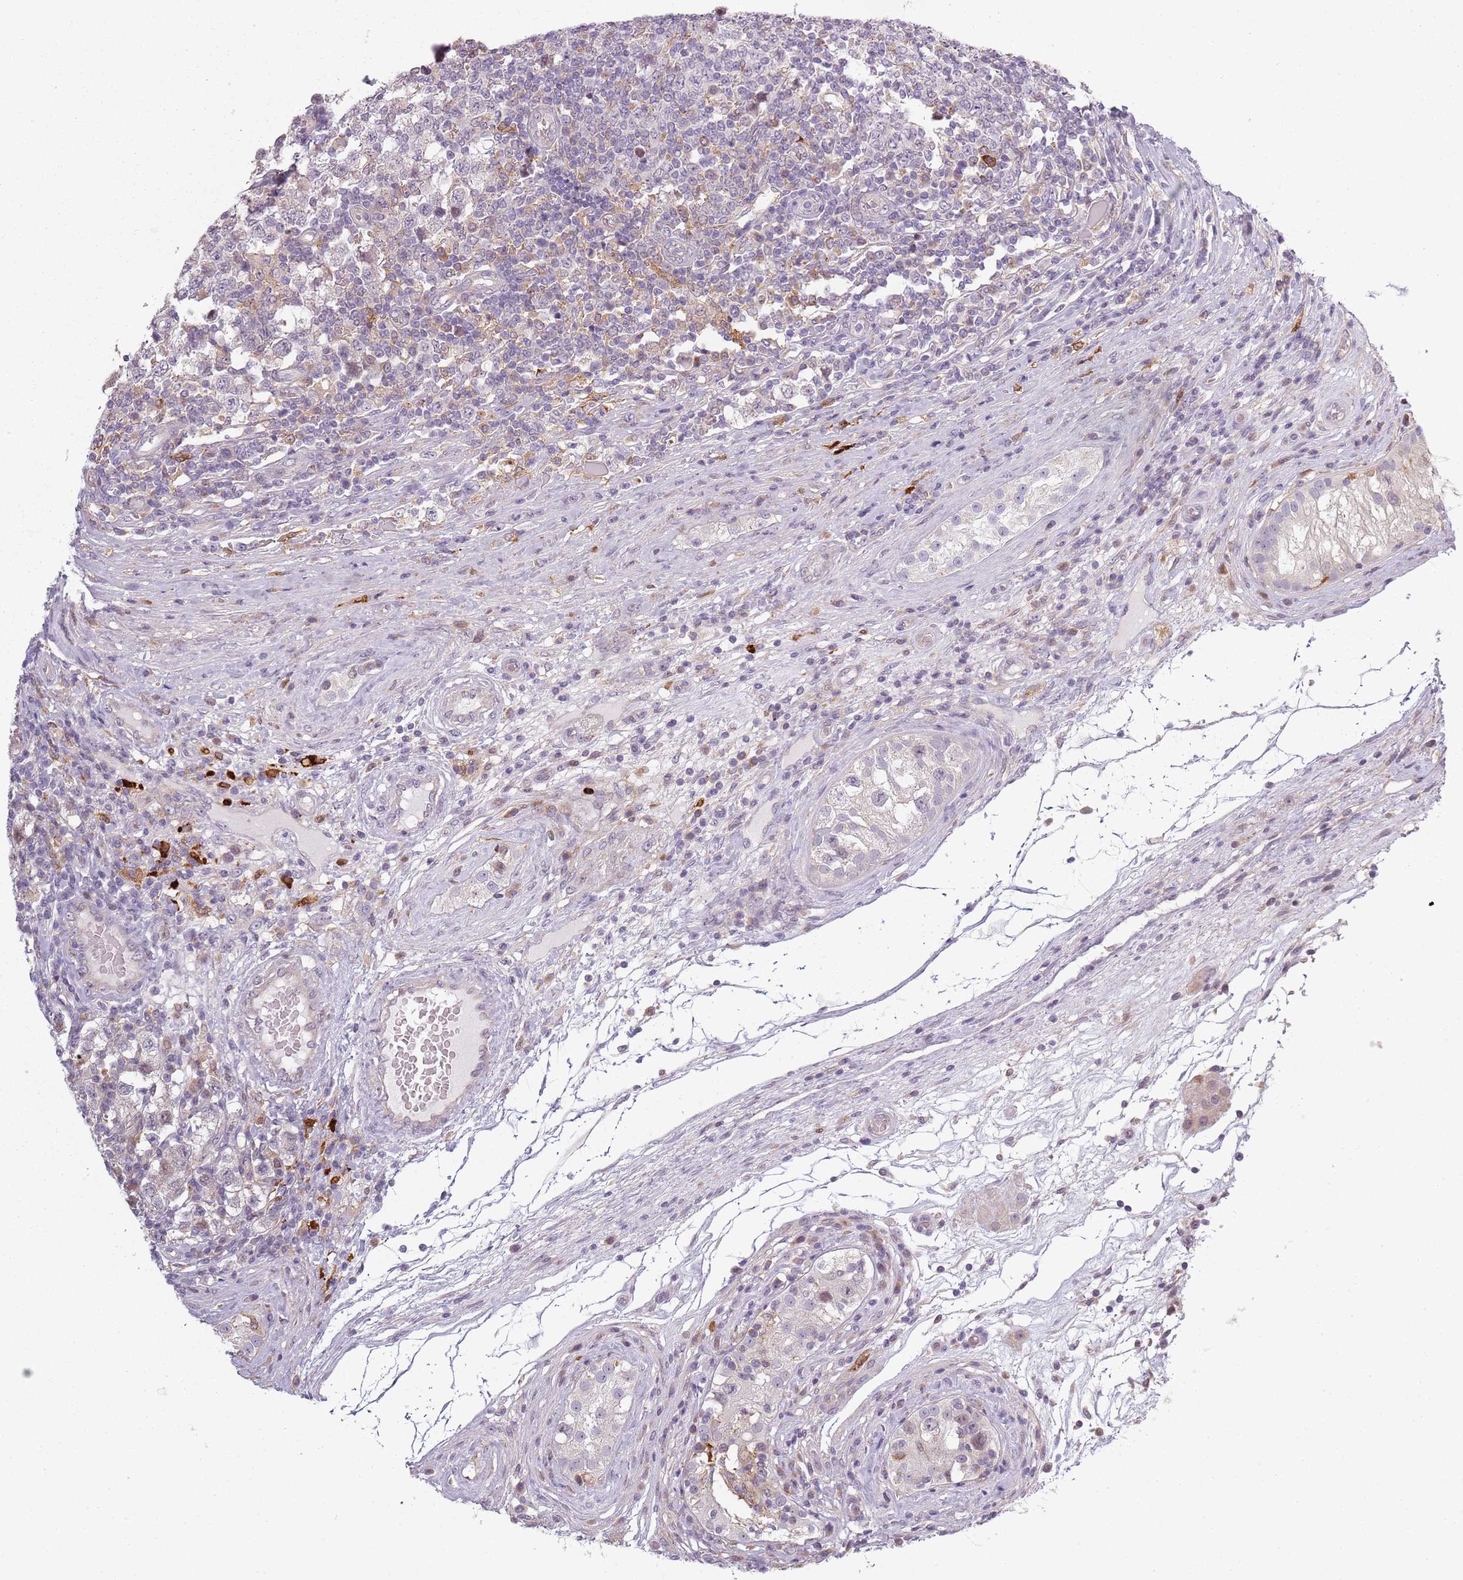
{"staining": {"intensity": "negative", "quantity": "none", "location": "none"}, "tissue": "testis cancer", "cell_type": "Tumor cells", "image_type": "cancer", "snomed": [{"axis": "morphology", "description": "Seminoma, NOS"}, {"axis": "topography", "description": "Testis"}], "caption": "High magnification brightfield microscopy of testis seminoma stained with DAB (brown) and counterstained with hematoxylin (blue): tumor cells show no significant expression.", "gene": "CC2D2B", "patient": {"sex": "male", "age": 34}}